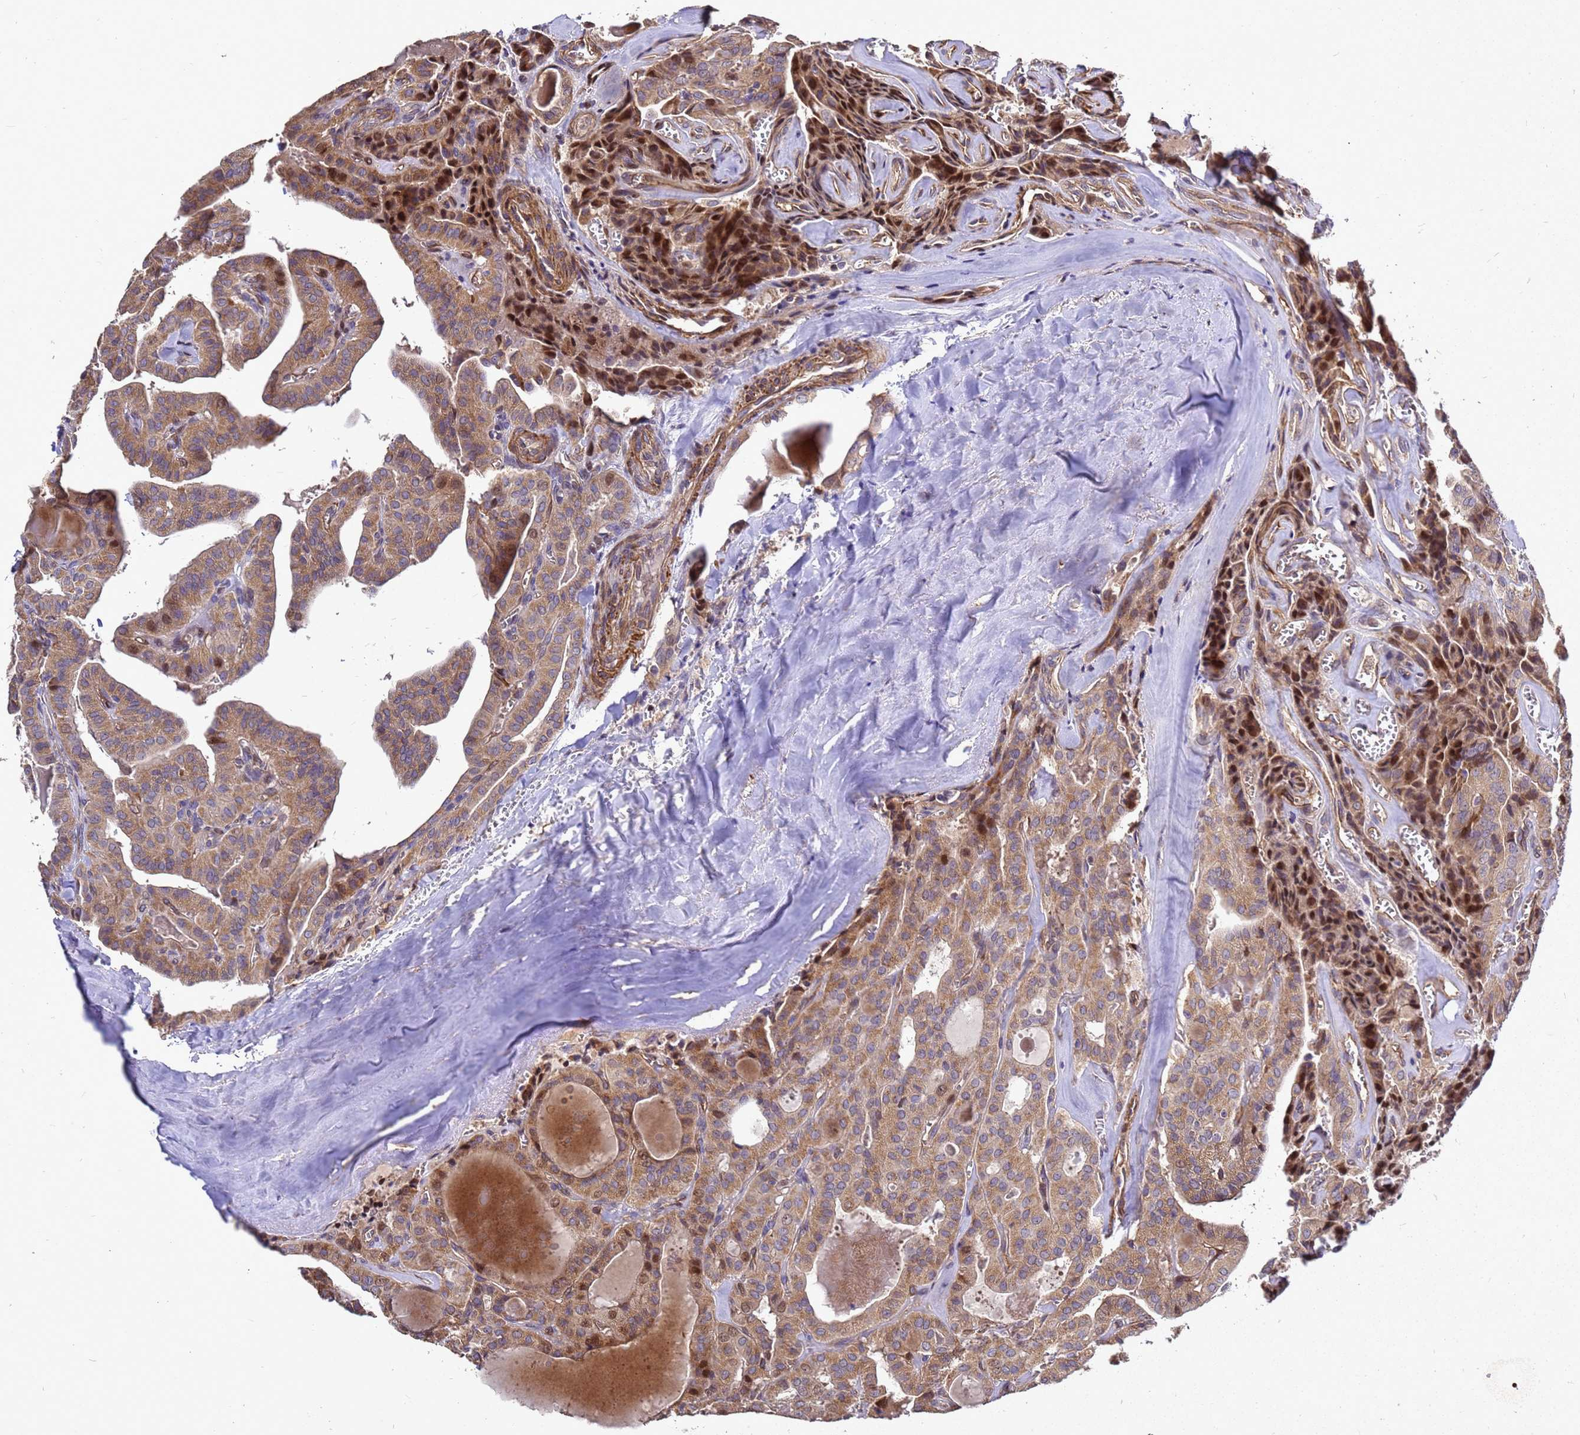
{"staining": {"intensity": "moderate", "quantity": ">75%", "location": "cytoplasmic/membranous,nuclear"}, "tissue": "thyroid cancer", "cell_type": "Tumor cells", "image_type": "cancer", "snomed": [{"axis": "morphology", "description": "Papillary adenocarcinoma, NOS"}, {"axis": "topography", "description": "Thyroid gland"}], "caption": "Immunohistochemistry (IHC) of thyroid papillary adenocarcinoma exhibits medium levels of moderate cytoplasmic/membranous and nuclear positivity in about >75% of tumor cells. The protein is shown in brown color, while the nuclei are stained blue.", "gene": "RSPRY1", "patient": {"sex": "male", "age": 52}}